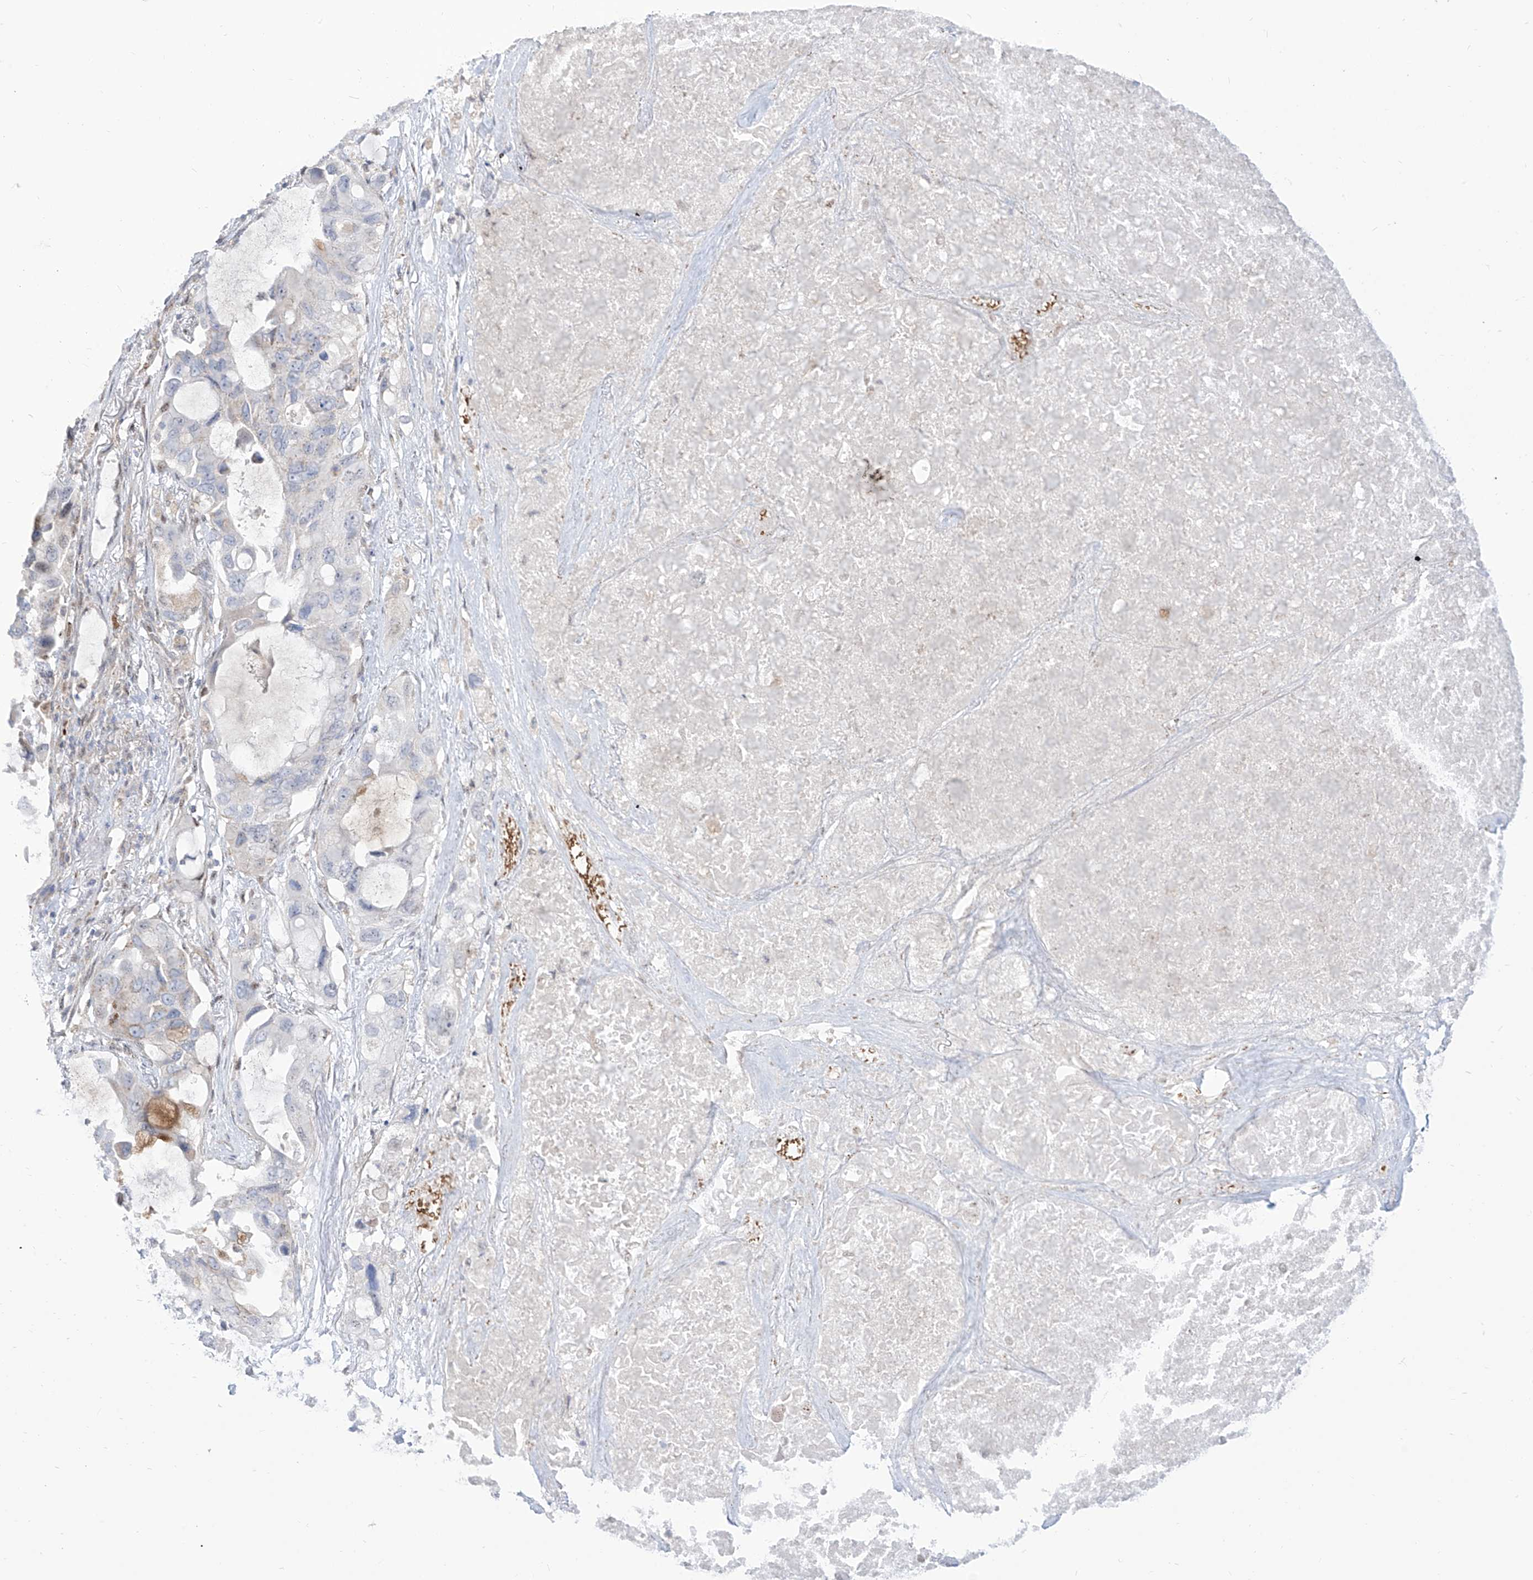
{"staining": {"intensity": "negative", "quantity": "none", "location": "none"}, "tissue": "lung cancer", "cell_type": "Tumor cells", "image_type": "cancer", "snomed": [{"axis": "morphology", "description": "Squamous cell carcinoma, NOS"}, {"axis": "topography", "description": "Lung"}], "caption": "Human lung squamous cell carcinoma stained for a protein using immunohistochemistry exhibits no staining in tumor cells.", "gene": "ARHGEF40", "patient": {"sex": "female", "age": 73}}